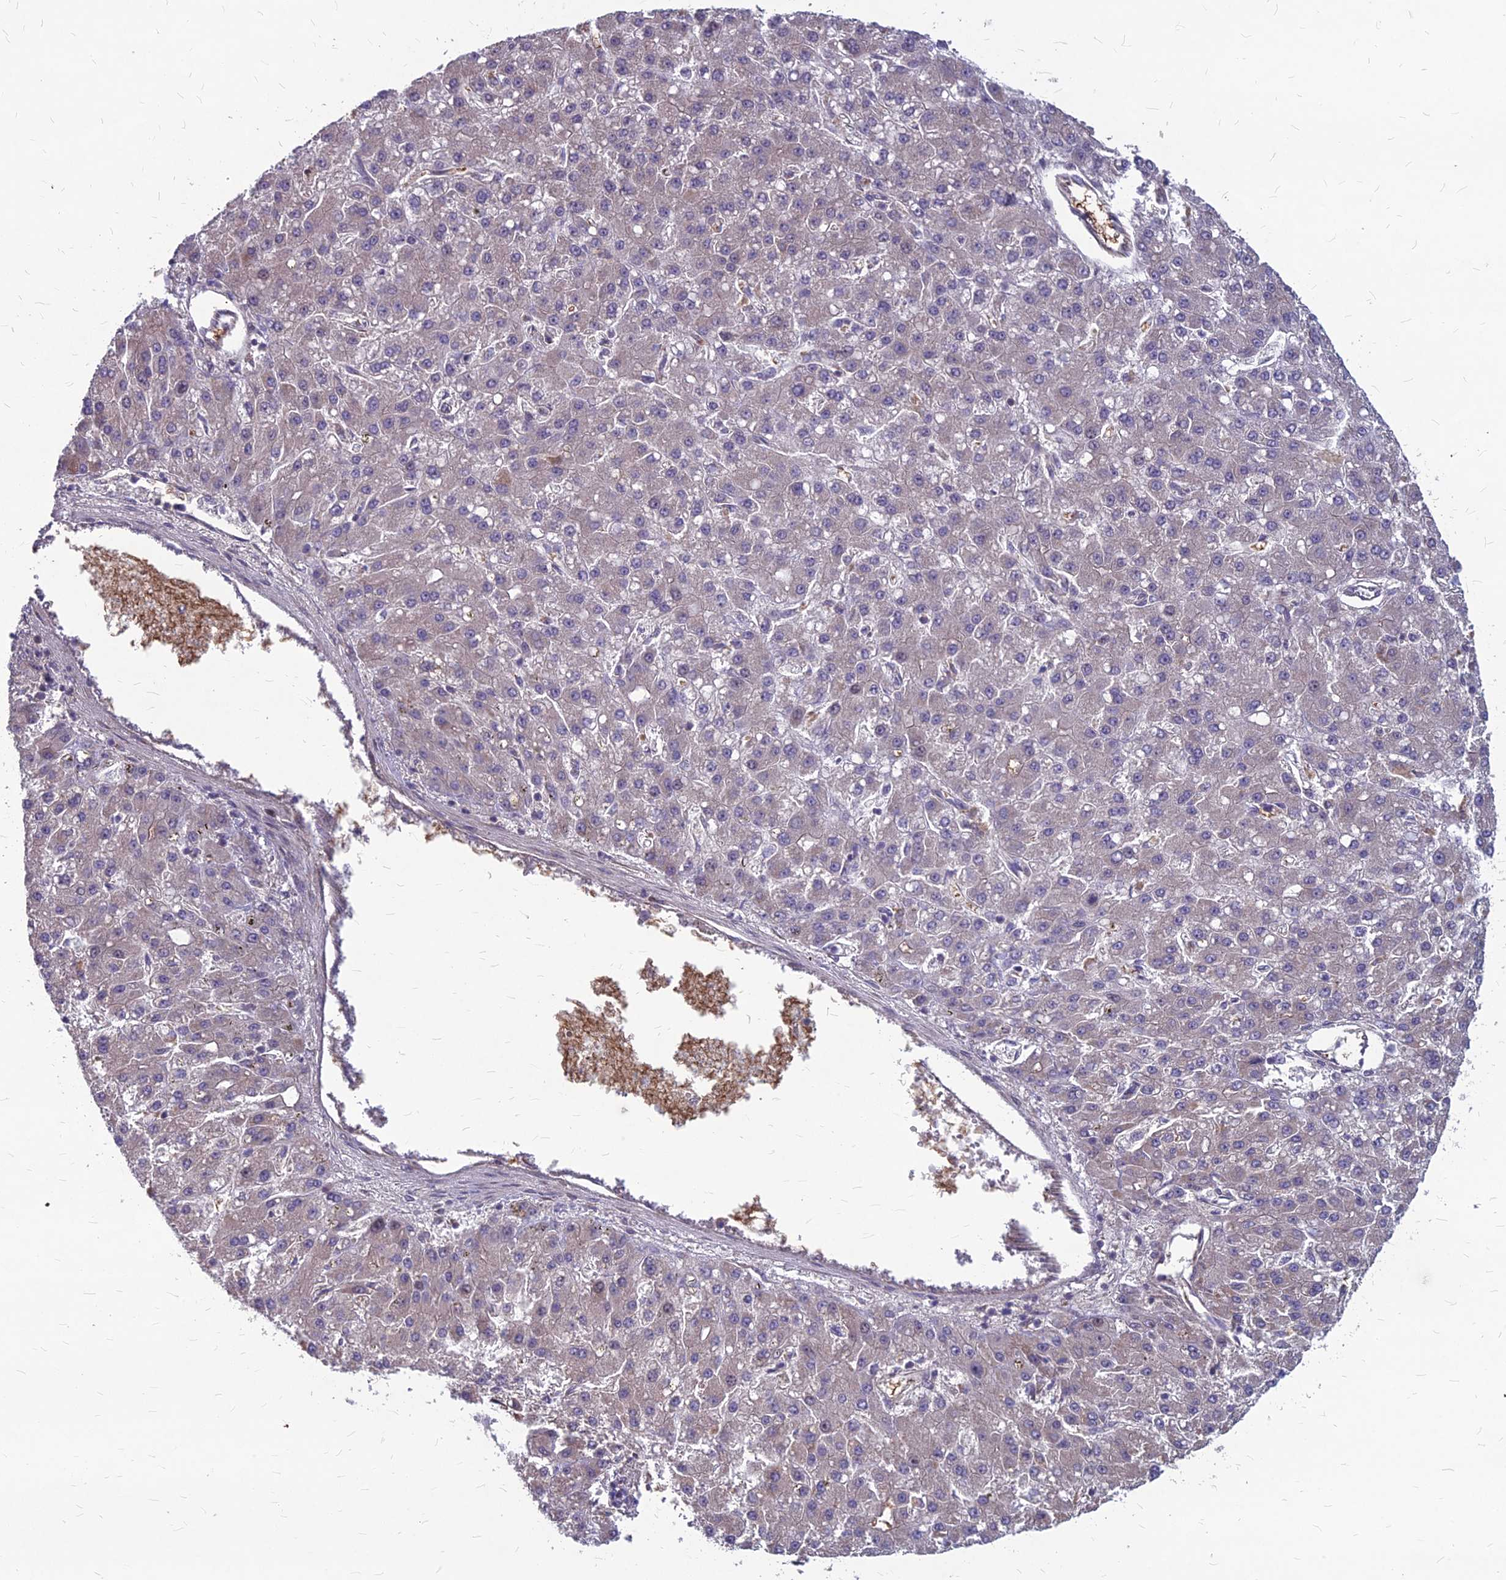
{"staining": {"intensity": "negative", "quantity": "none", "location": "none"}, "tissue": "liver cancer", "cell_type": "Tumor cells", "image_type": "cancer", "snomed": [{"axis": "morphology", "description": "Carcinoma, Hepatocellular, NOS"}, {"axis": "topography", "description": "Liver"}], "caption": "Liver hepatocellular carcinoma stained for a protein using immunohistochemistry (IHC) exhibits no positivity tumor cells.", "gene": "MFSD8", "patient": {"sex": "male", "age": 67}}